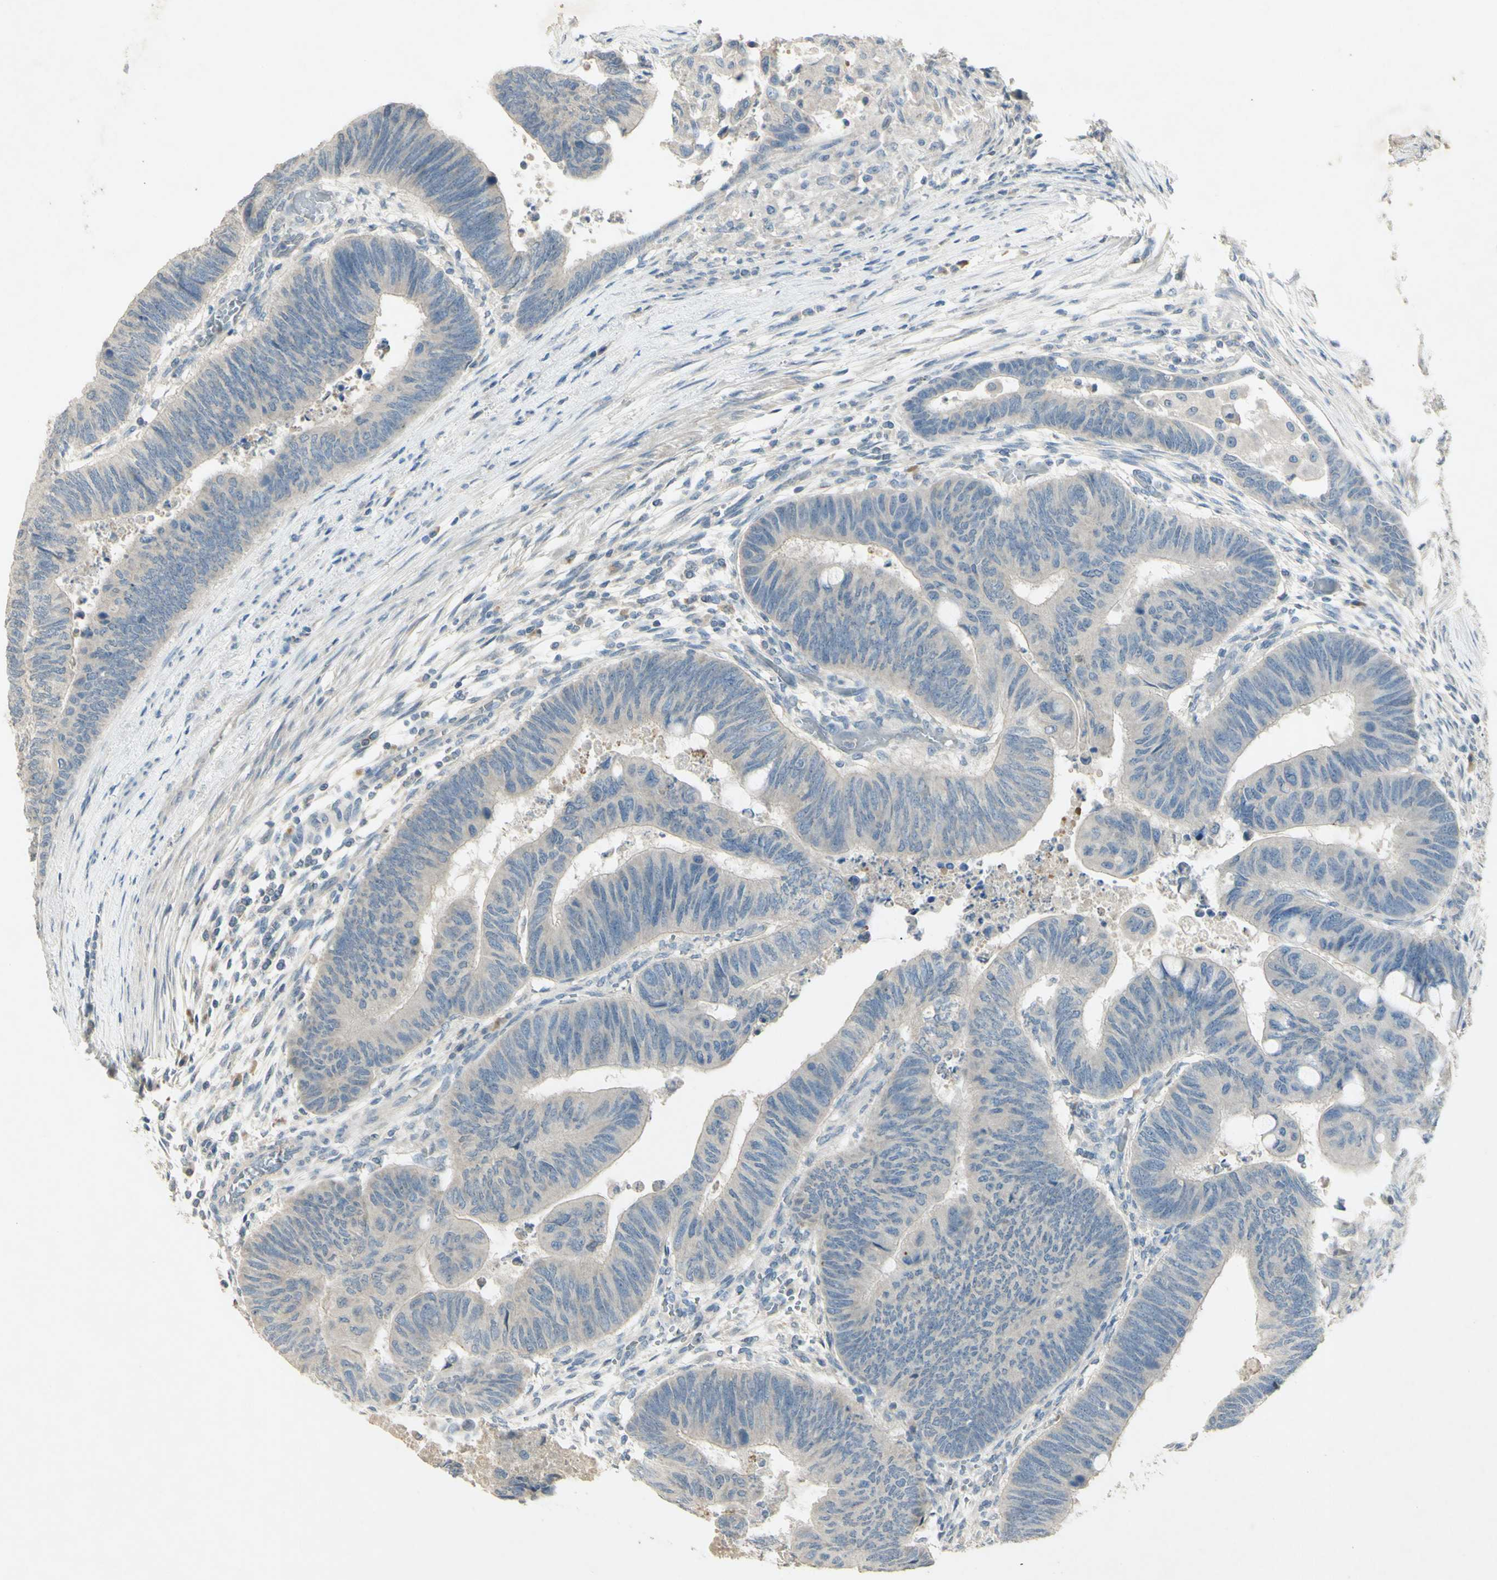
{"staining": {"intensity": "negative", "quantity": "none", "location": "none"}, "tissue": "colorectal cancer", "cell_type": "Tumor cells", "image_type": "cancer", "snomed": [{"axis": "morphology", "description": "Normal tissue, NOS"}, {"axis": "morphology", "description": "Adenocarcinoma, NOS"}, {"axis": "topography", "description": "Rectum"}, {"axis": "topography", "description": "Peripheral nerve tissue"}], "caption": "IHC of colorectal cancer (adenocarcinoma) displays no expression in tumor cells.", "gene": "TIMM21", "patient": {"sex": "male", "age": 92}}